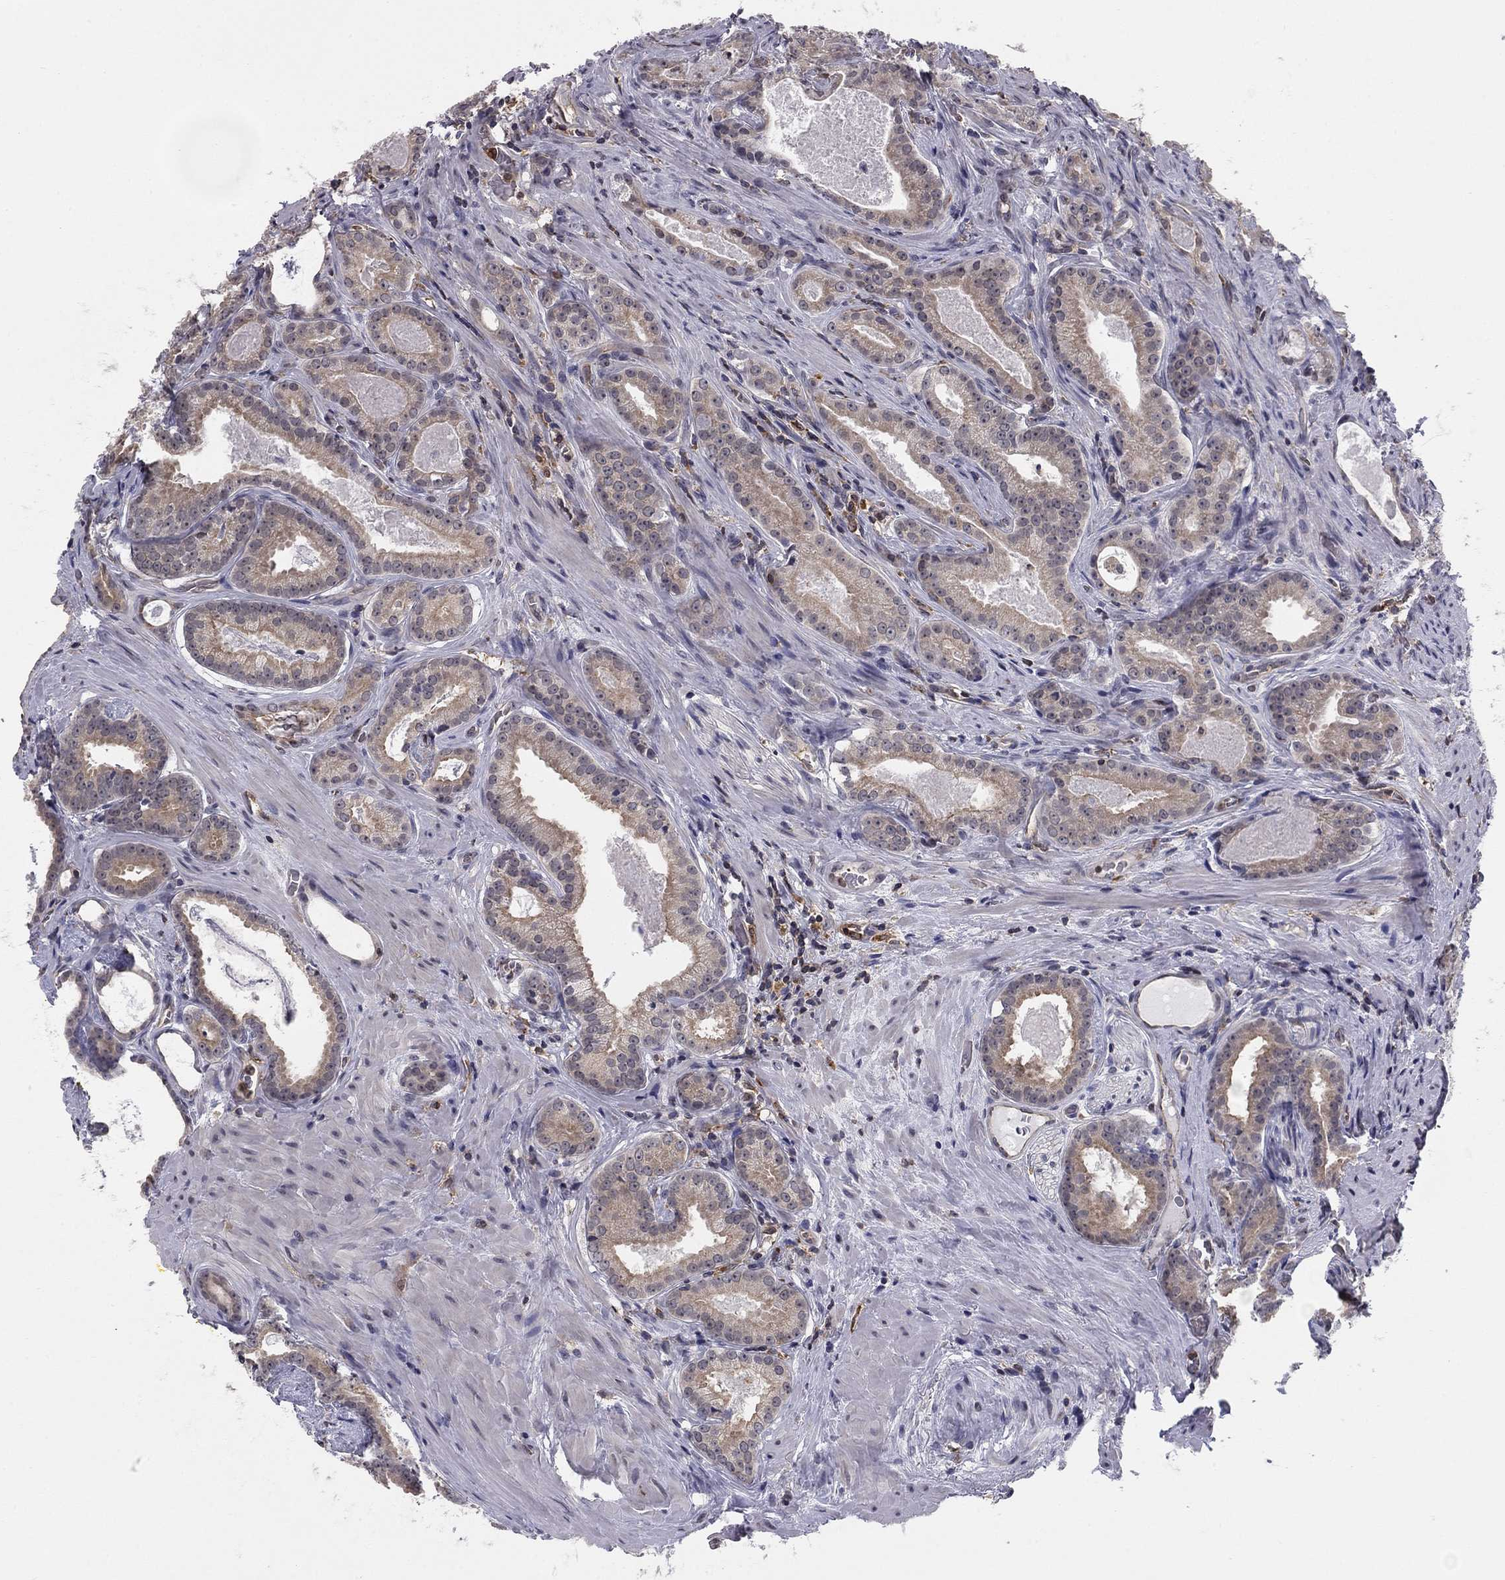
{"staining": {"intensity": "weak", "quantity": "<25%", "location": "cytoplasmic/membranous"}, "tissue": "prostate cancer", "cell_type": "Tumor cells", "image_type": "cancer", "snomed": [{"axis": "morphology", "description": "Adenocarcinoma, NOS"}, {"axis": "topography", "description": "Prostate"}], "caption": "Immunohistochemistry histopathology image of adenocarcinoma (prostate) stained for a protein (brown), which shows no expression in tumor cells.", "gene": "PLCB2", "patient": {"sex": "male", "age": 61}}